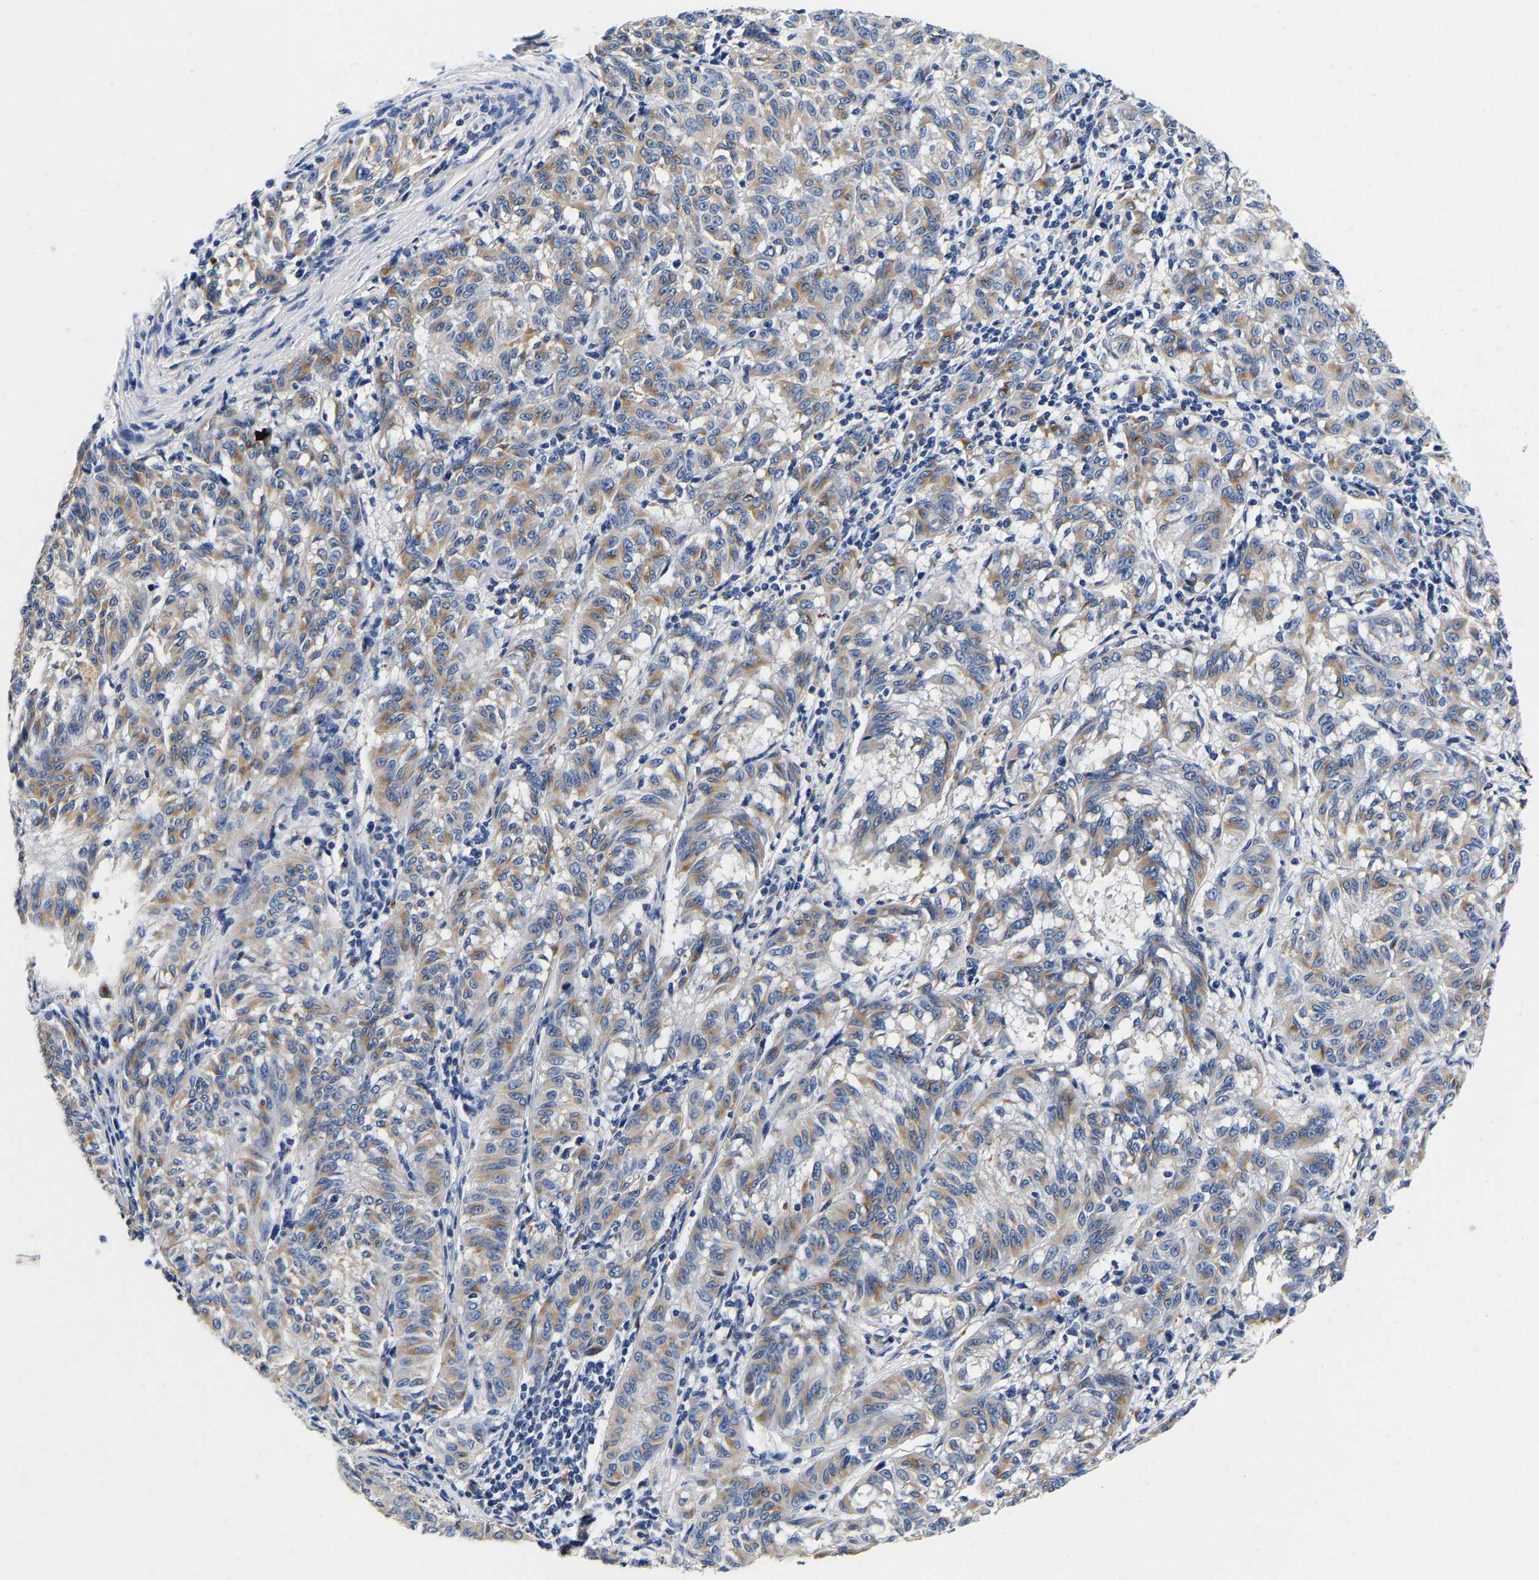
{"staining": {"intensity": "moderate", "quantity": ">75%", "location": "cytoplasmic/membranous"}, "tissue": "melanoma", "cell_type": "Tumor cells", "image_type": "cancer", "snomed": [{"axis": "morphology", "description": "Malignant melanoma, NOS"}, {"axis": "topography", "description": "Skin"}], "caption": "Malignant melanoma stained for a protein (brown) shows moderate cytoplasmic/membranous positive positivity in about >75% of tumor cells.", "gene": "GRN", "patient": {"sex": "female", "age": 72}}